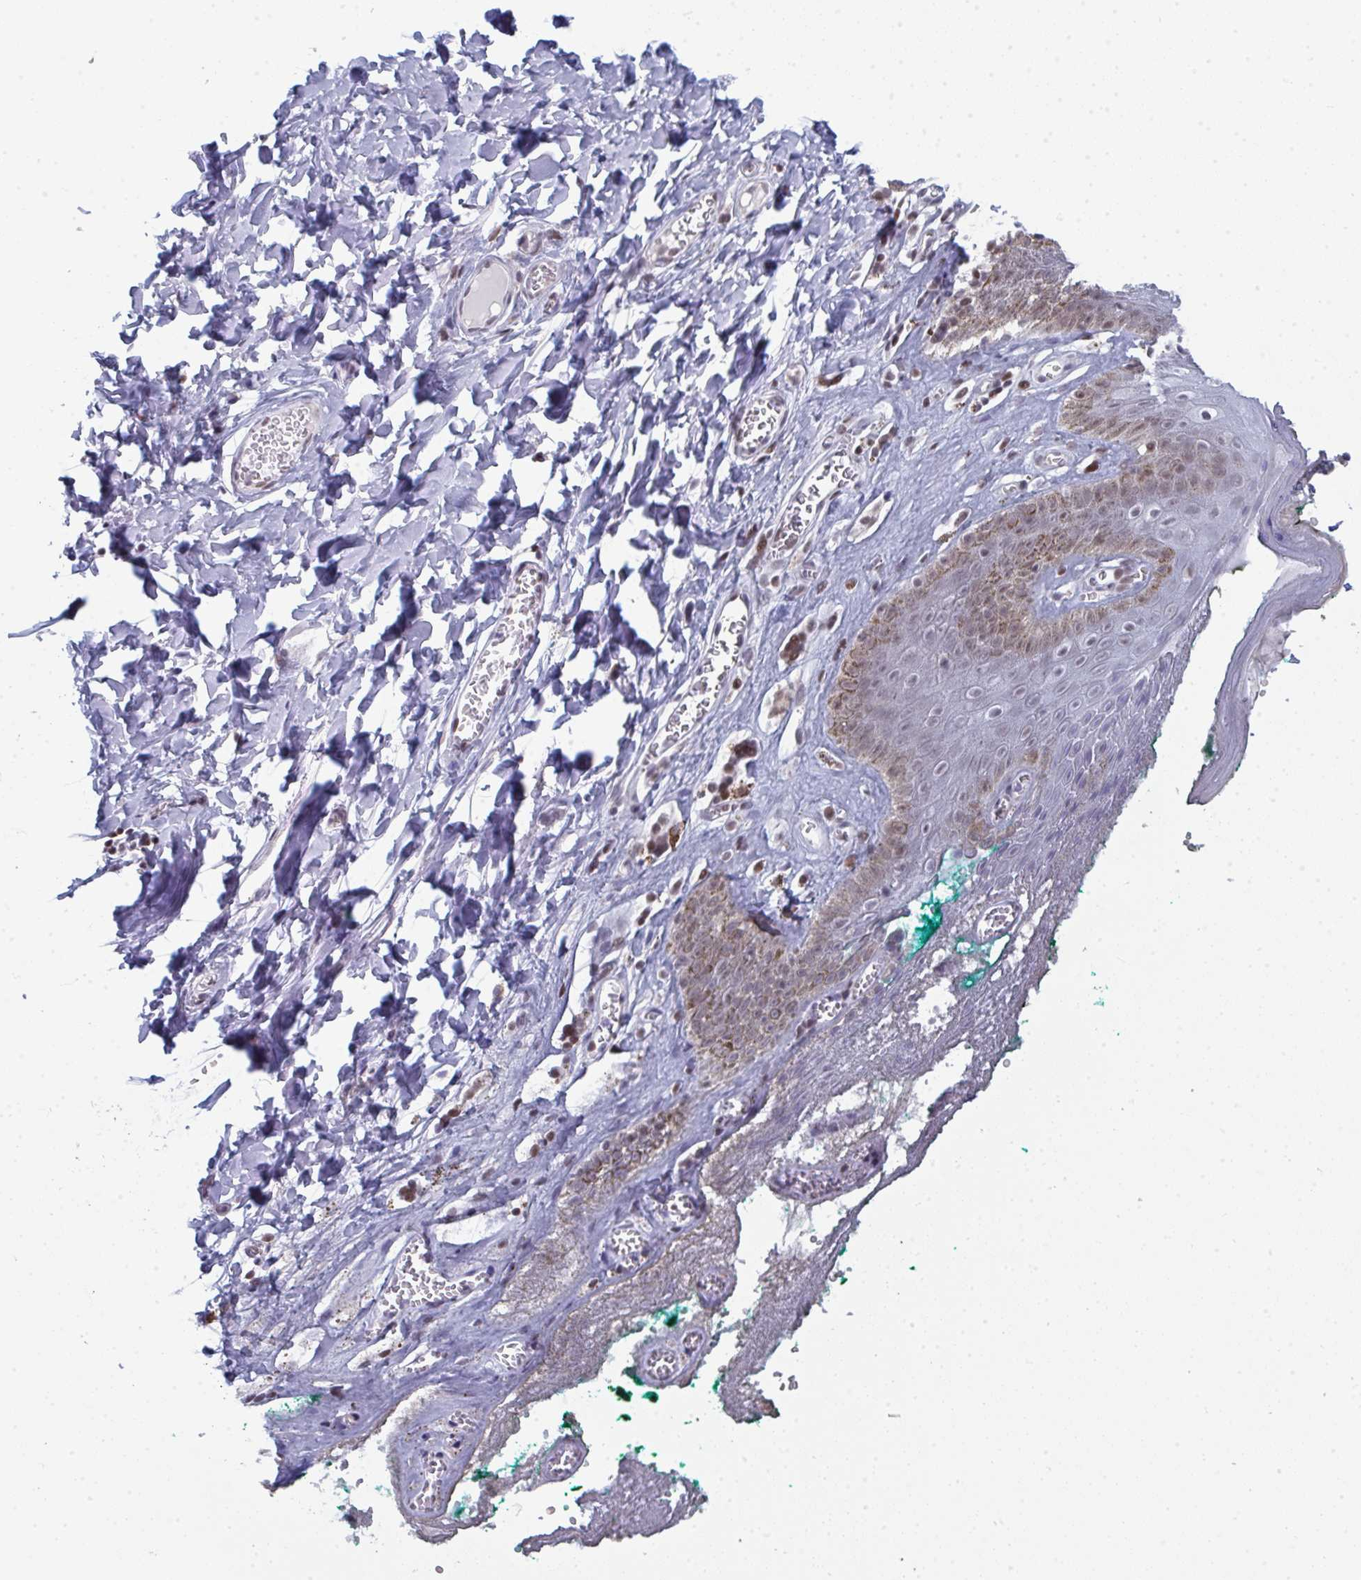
{"staining": {"intensity": "moderate", "quantity": "<25%", "location": "cytoplasmic/membranous,nuclear"}, "tissue": "skin", "cell_type": "Epidermal cells", "image_type": "normal", "snomed": [{"axis": "morphology", "description": "Normal tissue, NOS"}, {"axis": "topography", "description": "Vulva"}, {"axis": "topography", "description": "Peripheral nerve tissue"}], "caption": "Immunohistochemical staining of benign skin shows <25% levels of moderate cytoplasmic/membranous,nuclear protein staining in approximately <25% of epidermal cells. Using DAB (brown) and hematoxylin (blue) stains, captured at high magnification using brightfield microscopy.", "gene": "ATF1", "patient": {"sex": "female", "age": 66}}